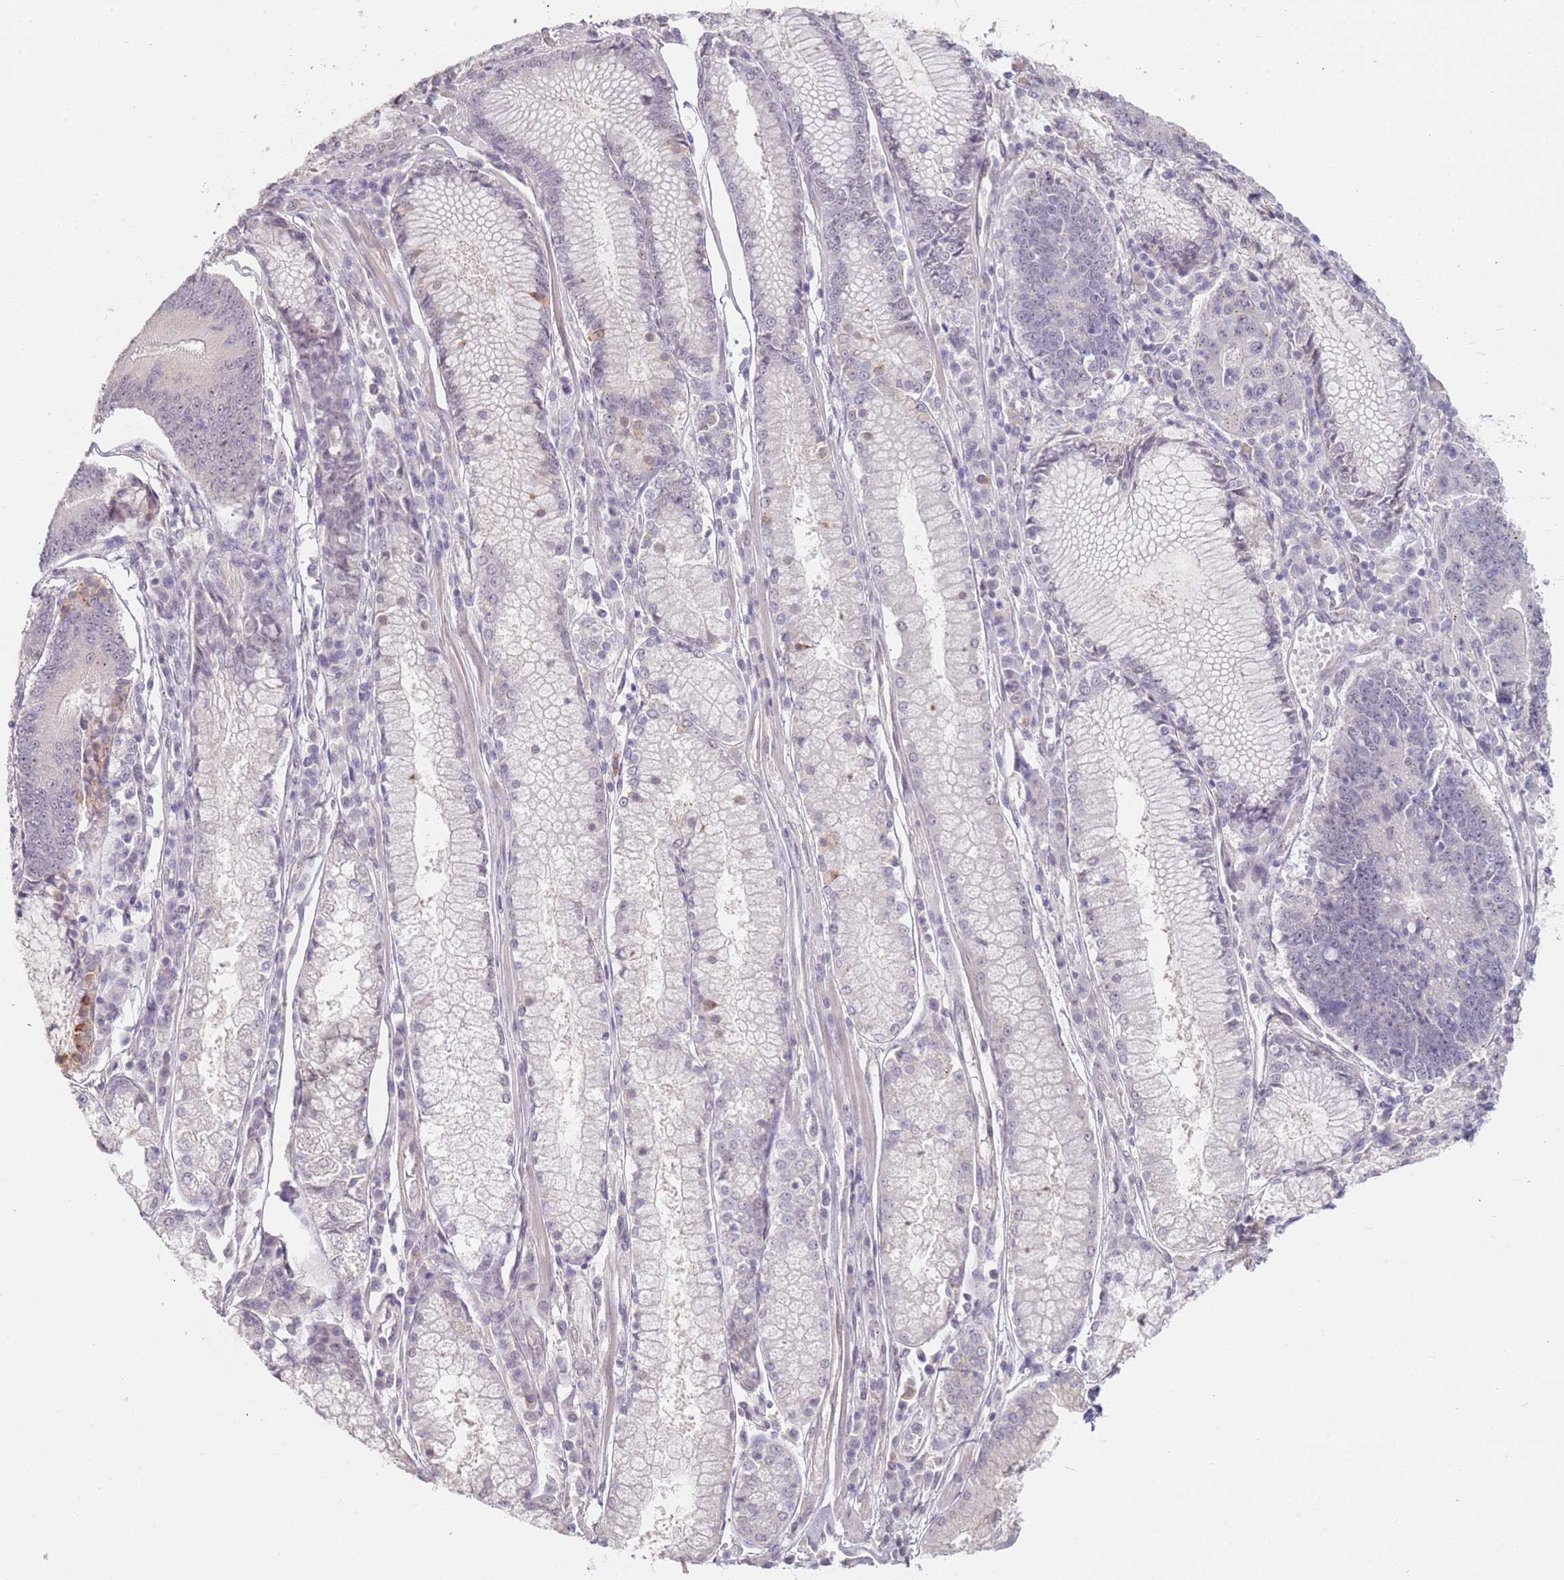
{"staining": {"intensity": "weak", "quantity": "<25%", "location": "cytoplasmic/membranous"}, "tissue": "stomach cancer", "cell_type": "Tumor cells", "image_type": "cancer", "snomed": [{"axis": "morphology", "description": "Adenocarcinoma, NOS"}, {"axis": "topography", "description": "Stomach"}], "caption": "The micrograph exhibits no staining of tumor cells in stomach adenocarcinoma.", "gene": "WDR93", "patient": {"sex": "male", "age": 59}}